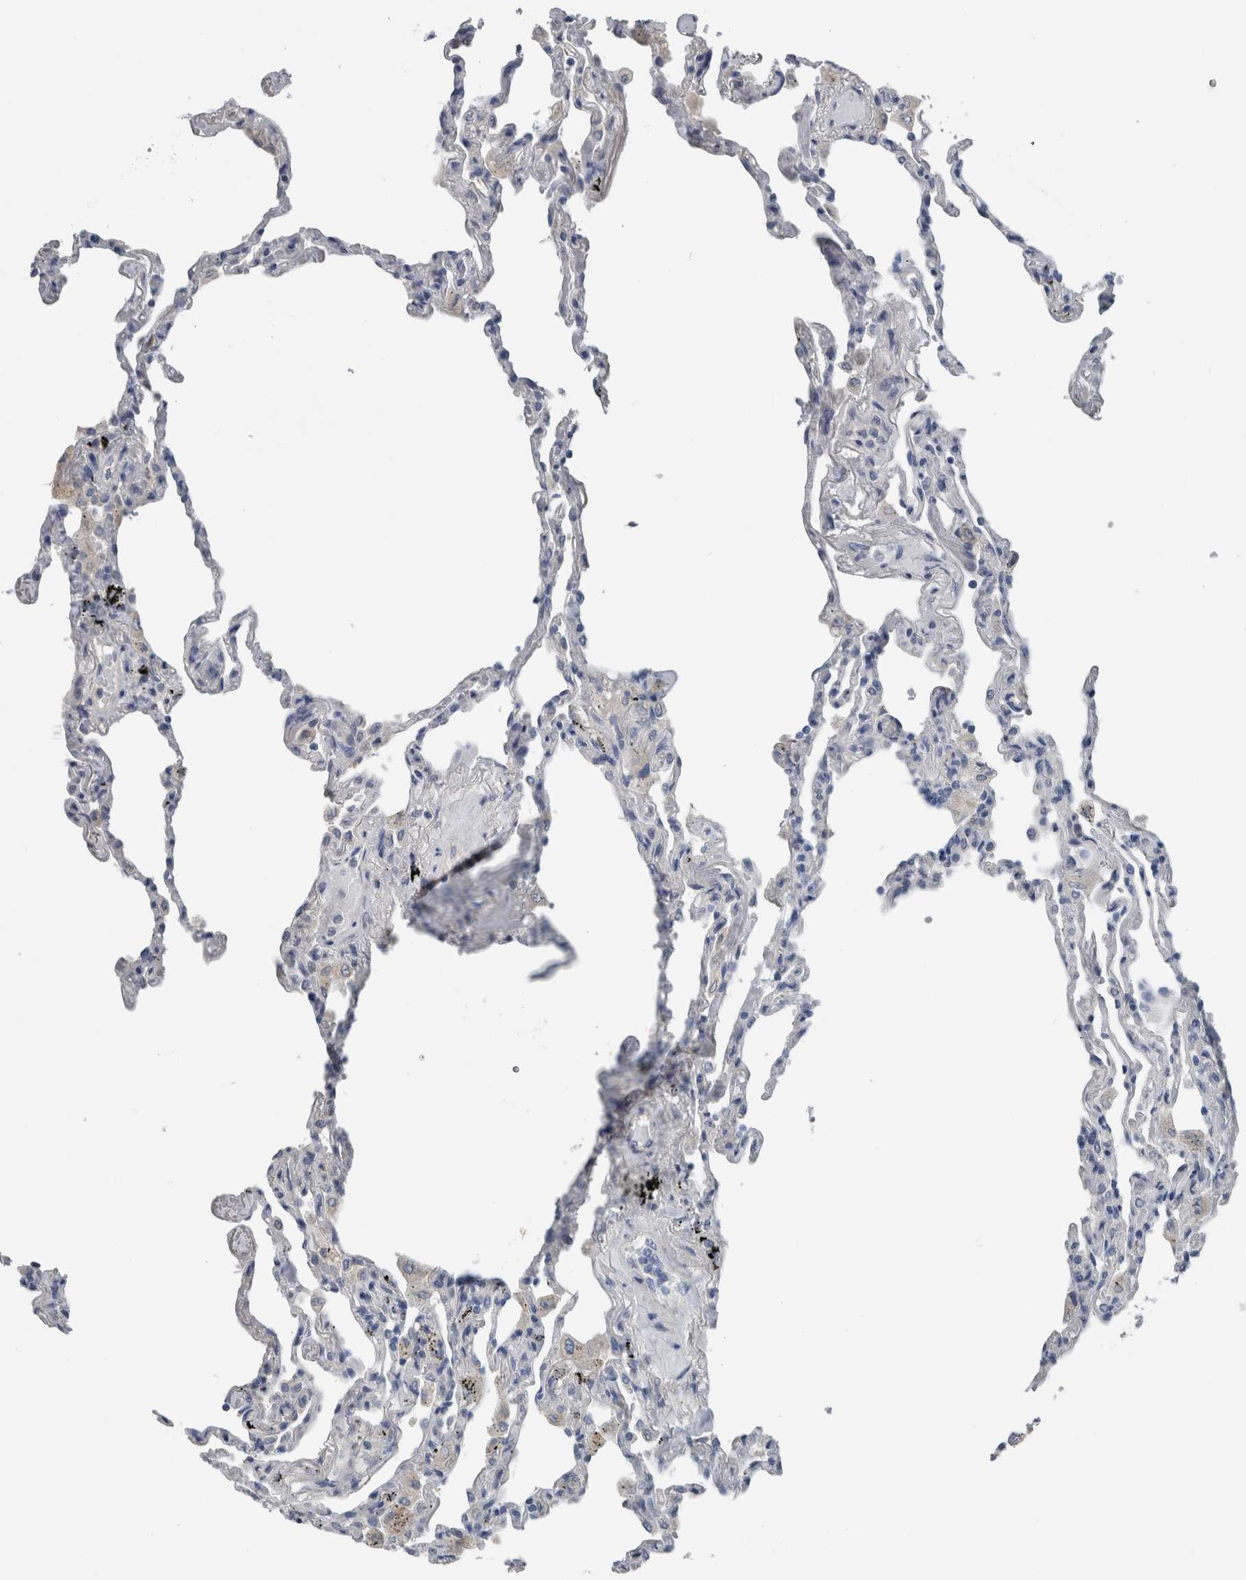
{"staining": {"intensity": "negative", "quantity": "none", "location": "none"}, "tissue": "lung", "cell_type": "Alveolar cells", "image_type": "normal", "snomed": [{"axis": "morphology", "description": "Normal tissue, NOS"}, {"axis": "topography", "description": "Lung"}], "caption": "This is an immunohistochemistry (IHC) photomicrograph of normal lung. There is no expression in alveolar cells.", "gene": "CRNN", "patient": {"sex": "male", "age": 59}}